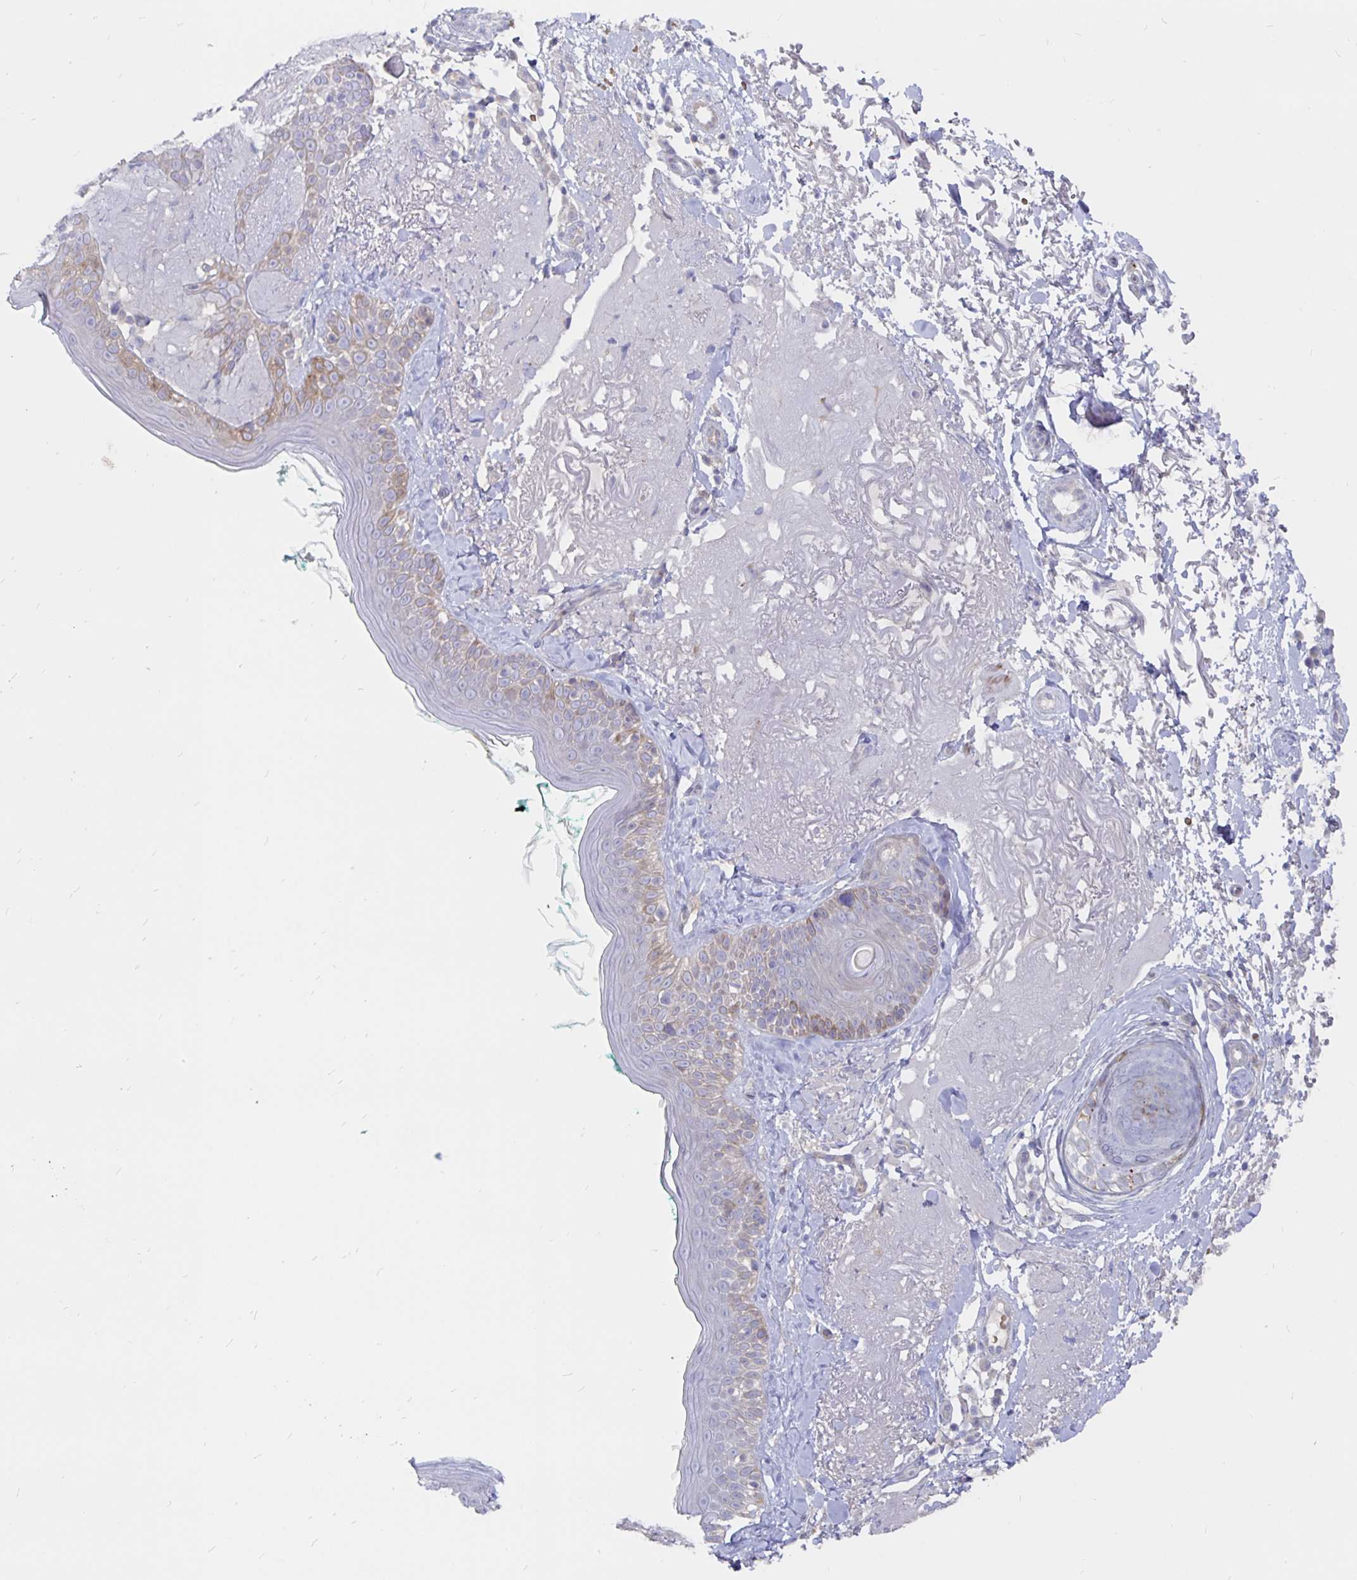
{"staining": {"intensity": "negative", "quantity": "none", "location": "none"}, "tissue": "skin", "cell_type": "Fibroblasts", "image_type": "normal", "snomed": [{"axis": "morphology", "description": "Normal tissue, NOS"}, {"axis": "topography", "description": "Skin"}], "caption": "This is a image of immunohistochemistry (IHC) staining of normal skin, which shows no positivity in fibroblasts. (DAB (3,3'-diaminobenzidine) IHC visualized using brightfield microscopy, high magnification).", "gene": "KCTD19", "patient": {"sex": "male", "age": 73}}